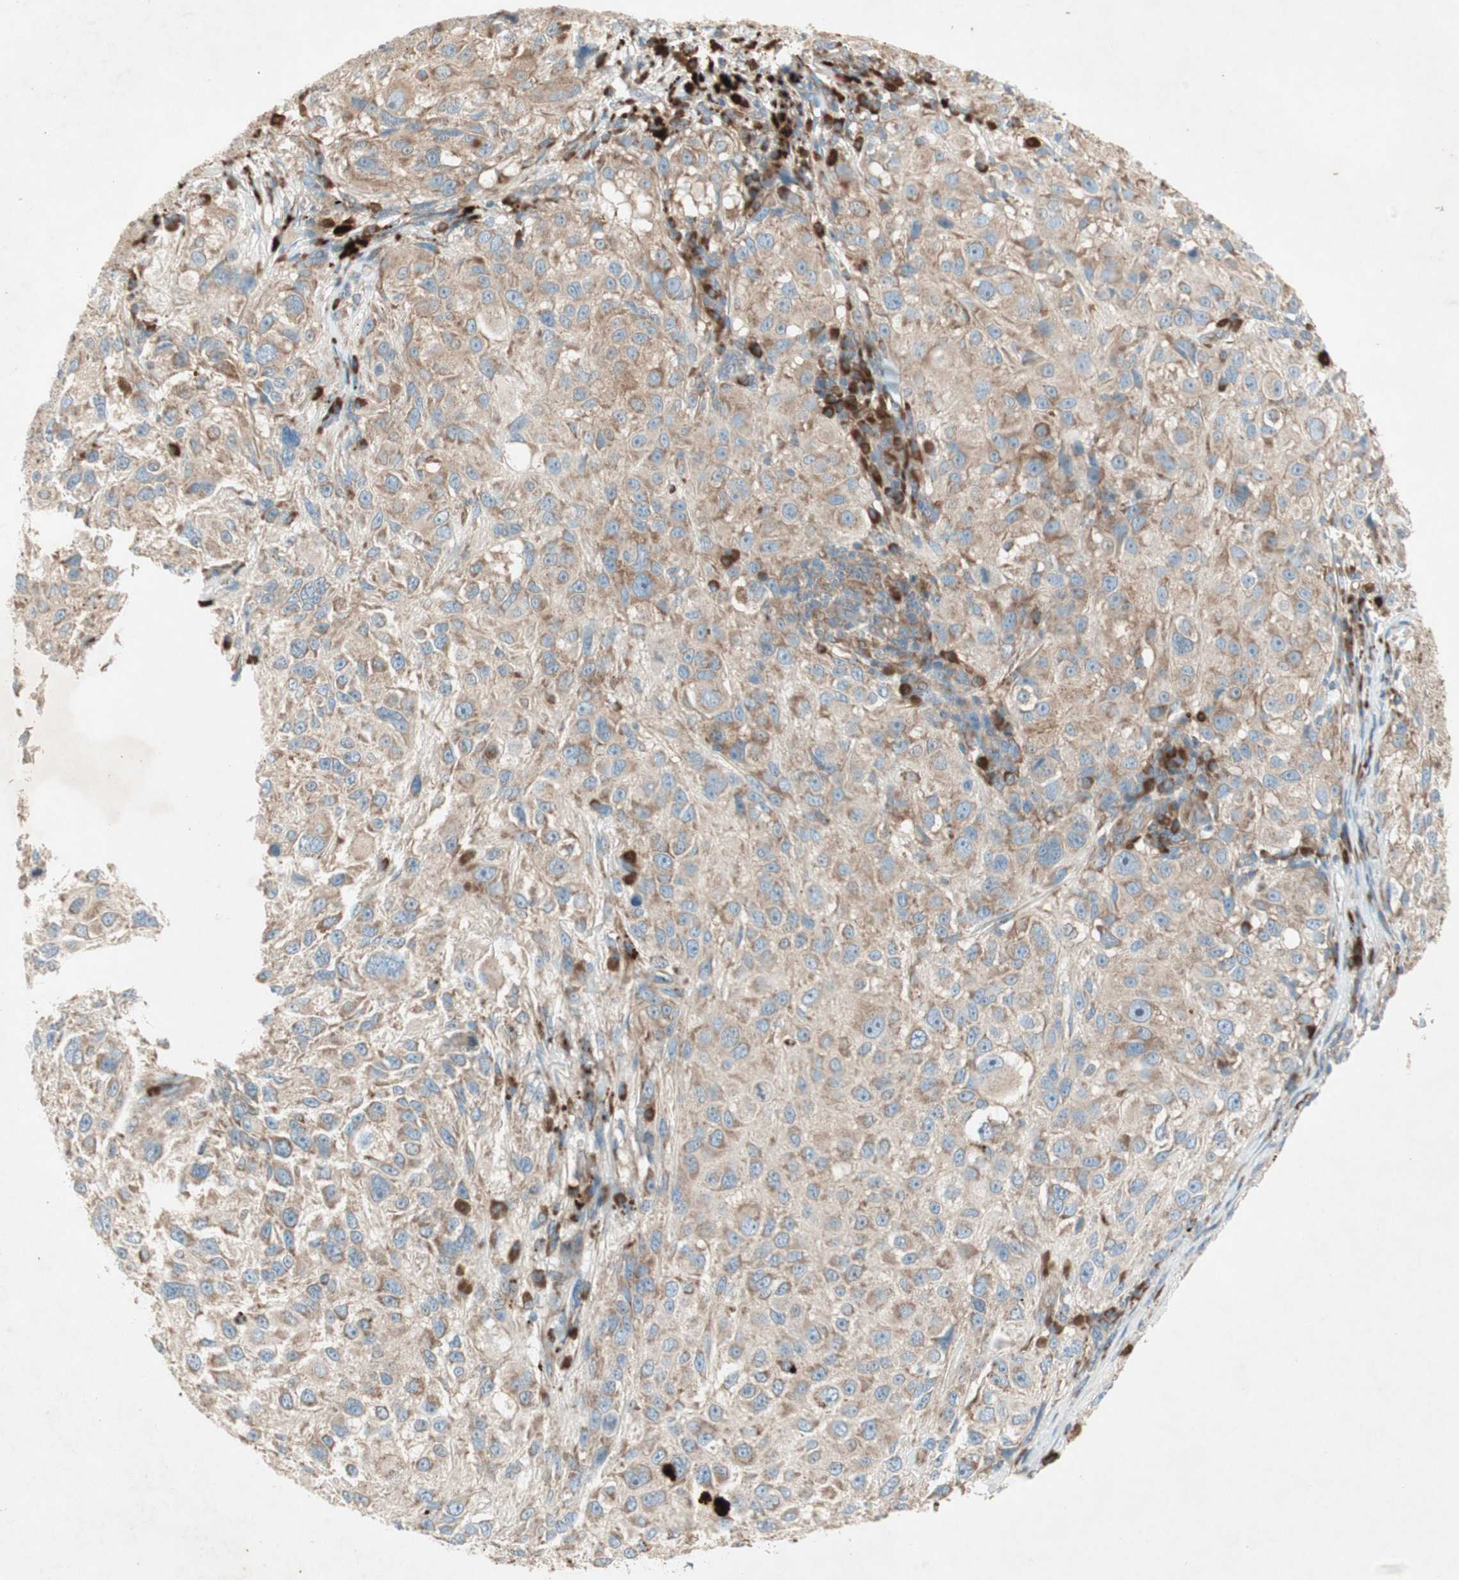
{"staining": {"intensity": "moderate", "quantity": ">75%", "location": "cytoplasmic/membranous"}, "tissue": "melanoma", "cell_type": "Tumor cells", "image_type": "cancer", "snomed": [{"axis": "morphology", "description": "Necrosis, NOS"}, {"axis": "morphology", "description": "Malignant melanoma, NOS"}, {"axis": "topography", "description": "Skin"}], "caption": "Brown immunohistochemical staining in human melanoma shows moderate cytoplasmic/membranous positivity in approximately >75% of tumor cells. Using DAB (3,3'-diaminobenzidine) (brown) and hematoxylin (blue) stains, captured at high magnification using brightfield microscopy.", "gene": "RPL23", "patient": {"sex": "female", "age": 87}}